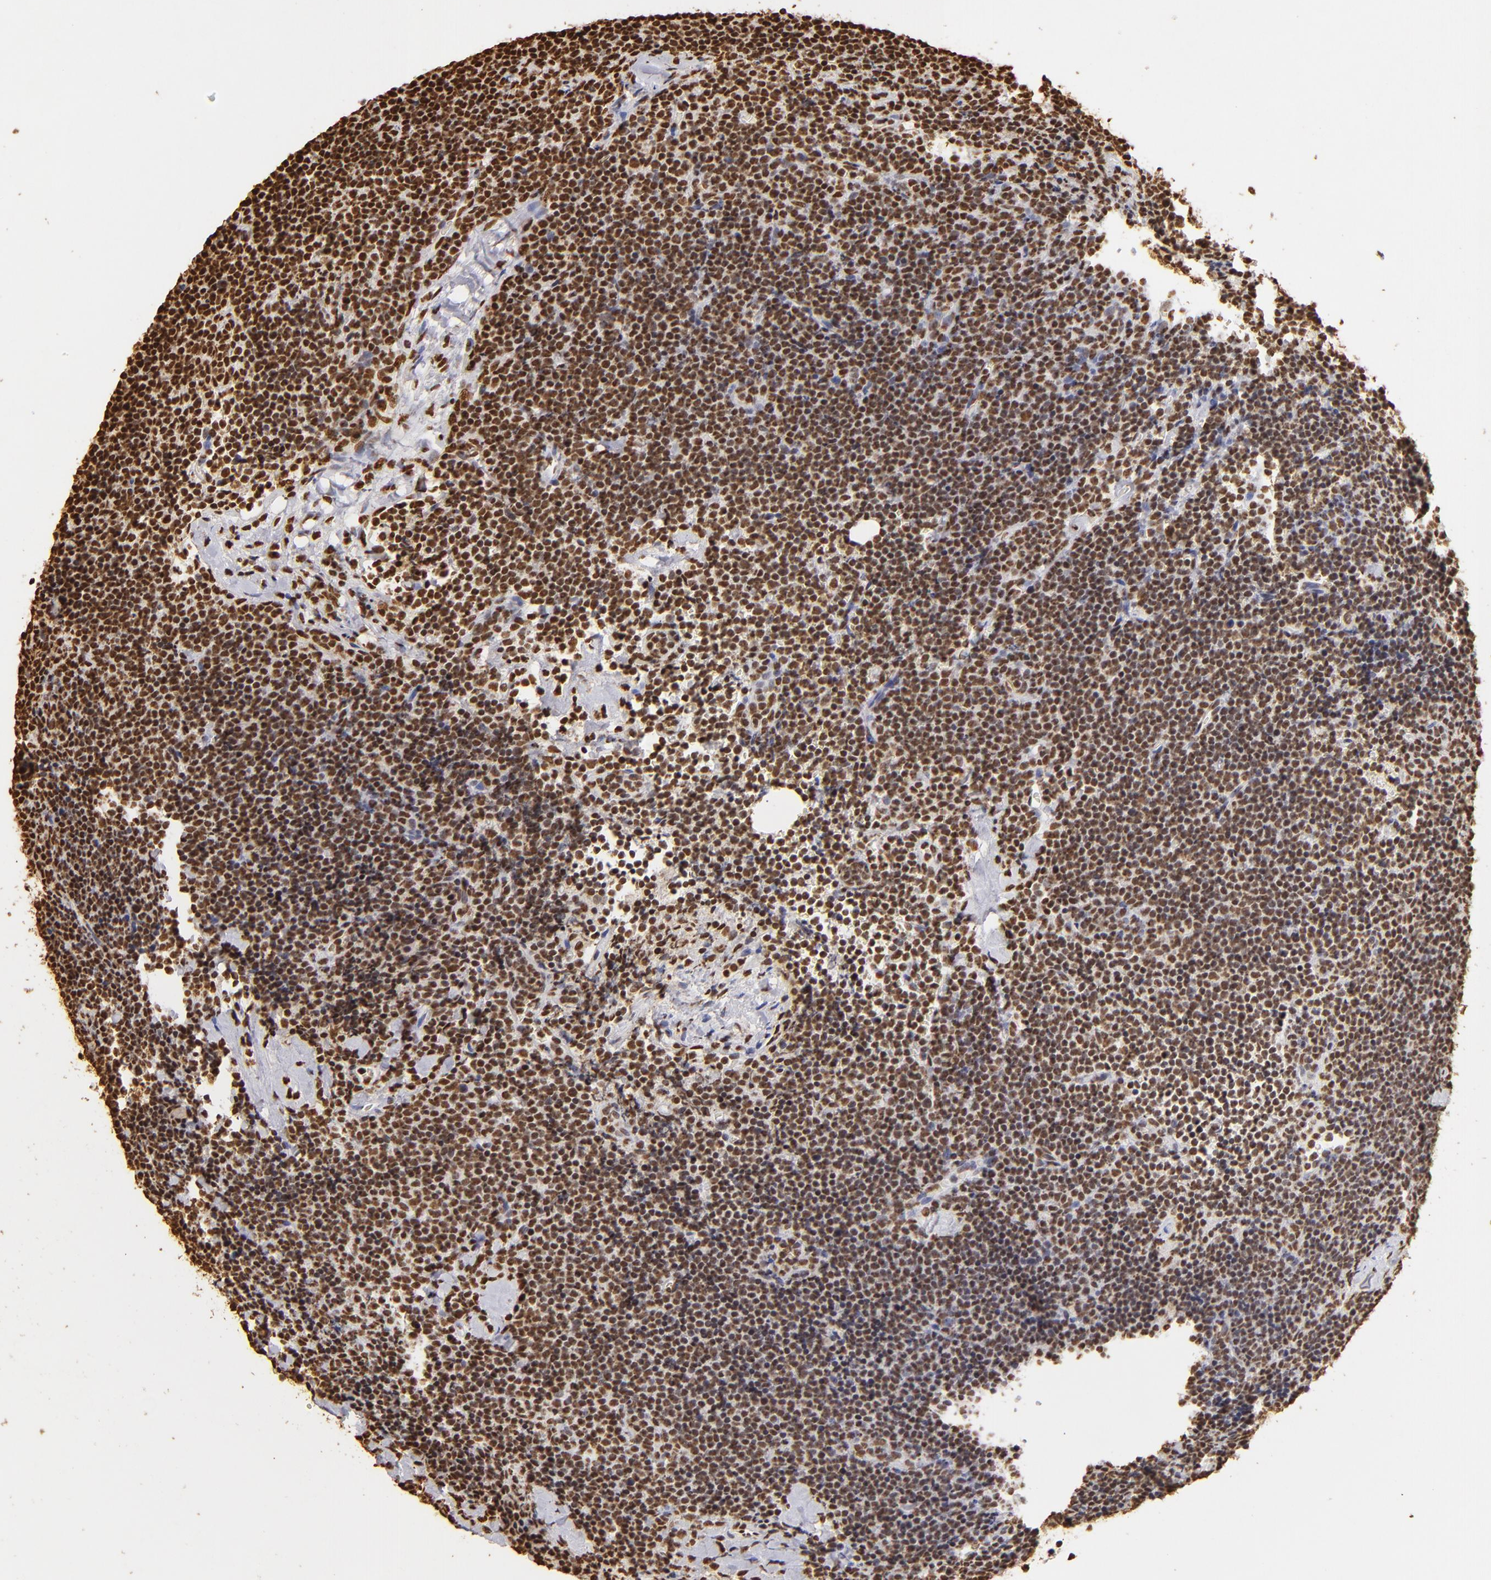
{"staining": {"intensity": "strong", "quantity": ">75%", "location": "nuclear"}, "tissue": "lymphoma", "cell_type": "Tumor cells", "image_type": "cancer", "snomed": [{"axis": "morphology", "description": "Malignant lymphoma, non-Hodgkin's type, High grade"}, {"axis": "topography", "description": "Lymph node"}], "caption": "This photomicrograph demonstrates immunohistochemistry staining of malignant lymphoma, non-Hodgkin's type (high-grade), with high strong nuclear staining in about >75% of tumor cells.", "gene": "ILF3", "patient": {"sex": "female", "age": 58}}